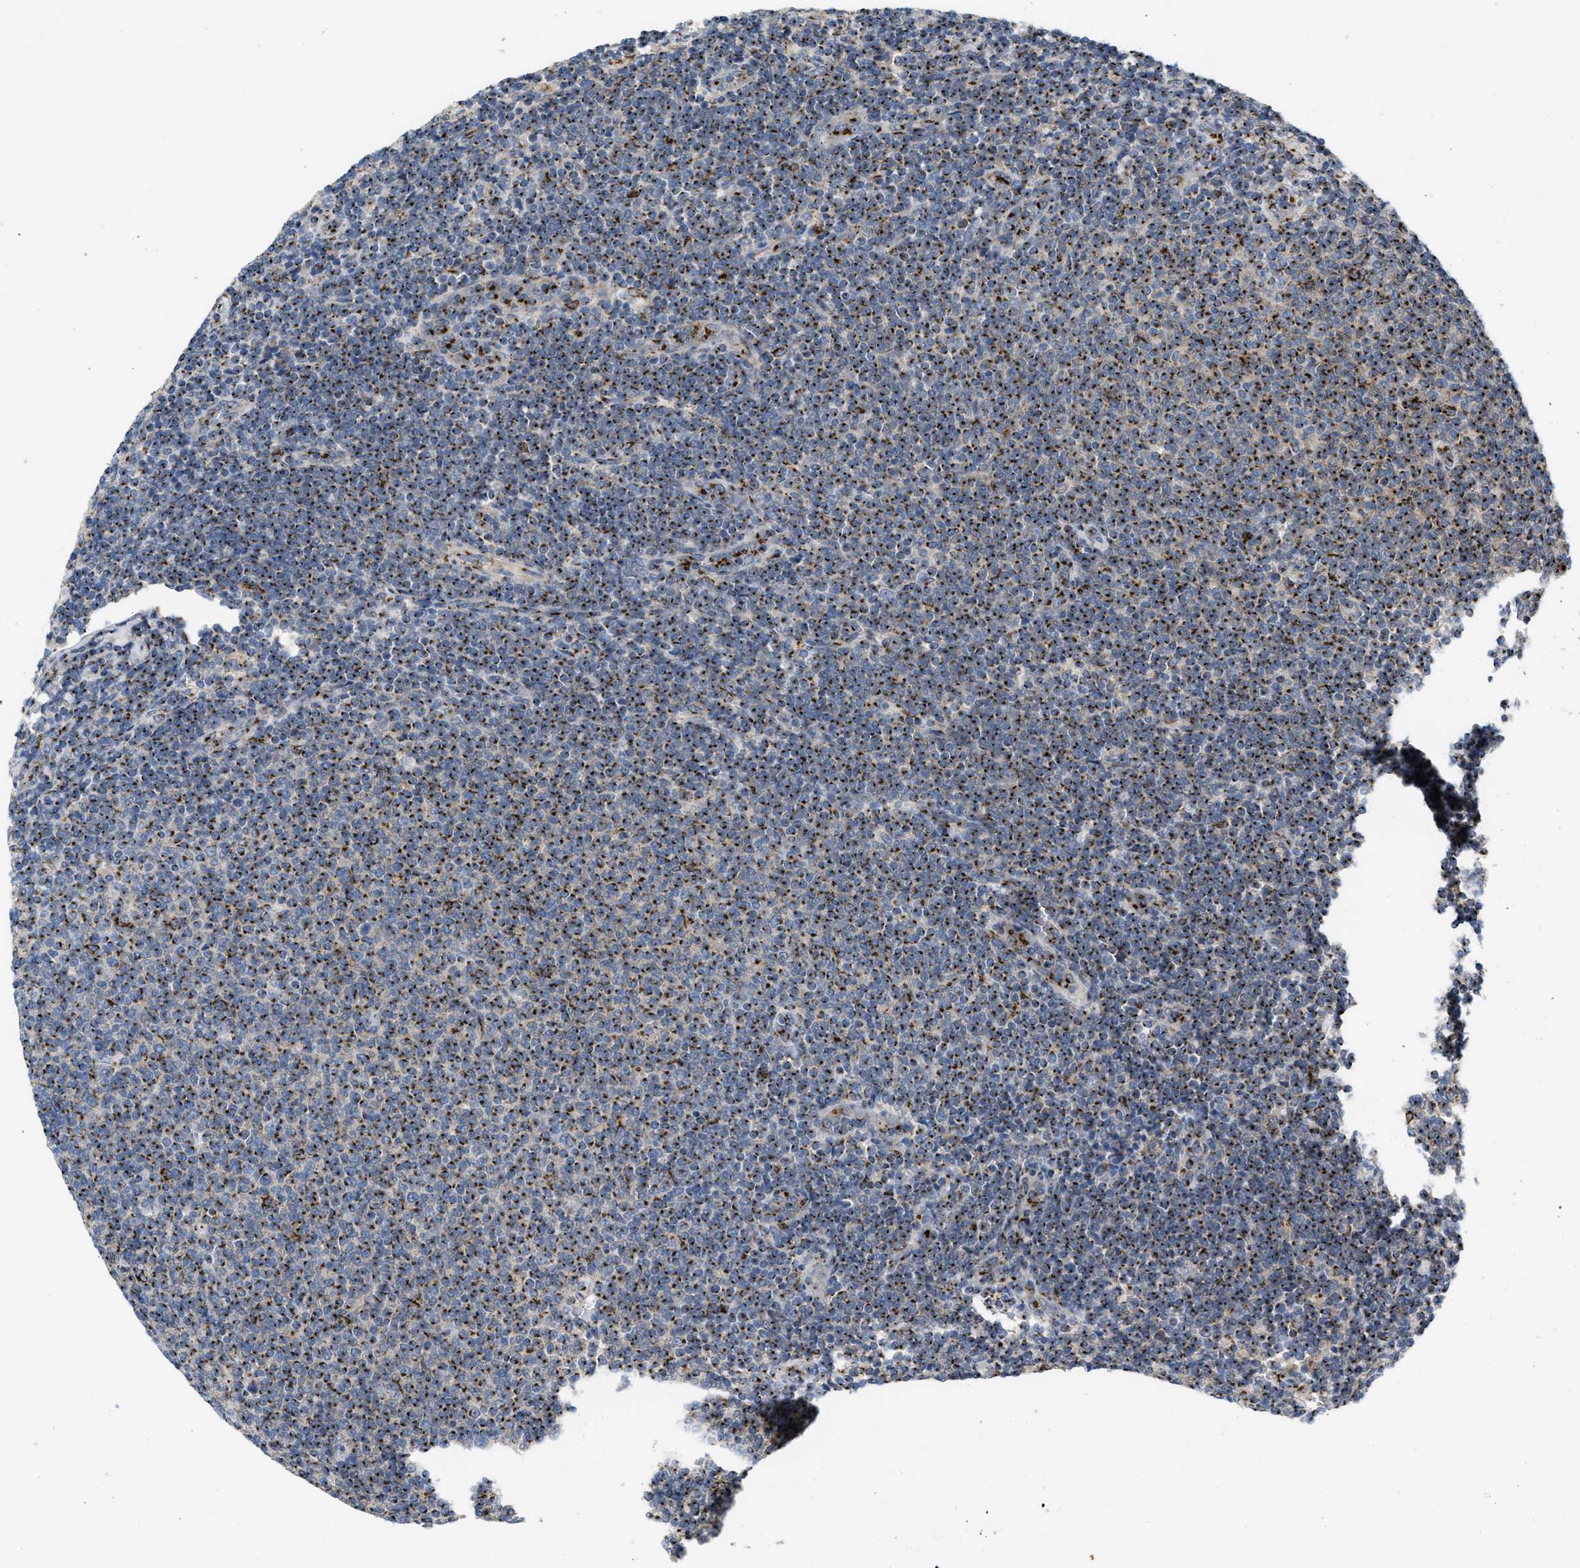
{"staining": {"intensity": "moderate", "quantity": ">75%", "location": "cytoplasmic/membranous"}, "tissue": "lymphoma", "cell_type": "Tumor cells", "image_type": "cancer", "snomed": [{"axis": "morphology", "description": "Malignant lymphoma, non-Hodgkin's type, Low grade"}, {"axis": "topography", "description": "Lymph node"}], "caption": "Immunohistochemistry (IHC) of human malignant lymphoma, non-Hodgkin's type (low-grade) exhibits medium levels of moderate cytoplasmic/membranous expression in about >75% of tumor cells.", "gene": "ZNF70", "patient": {"sex": "male", "age": 66}}